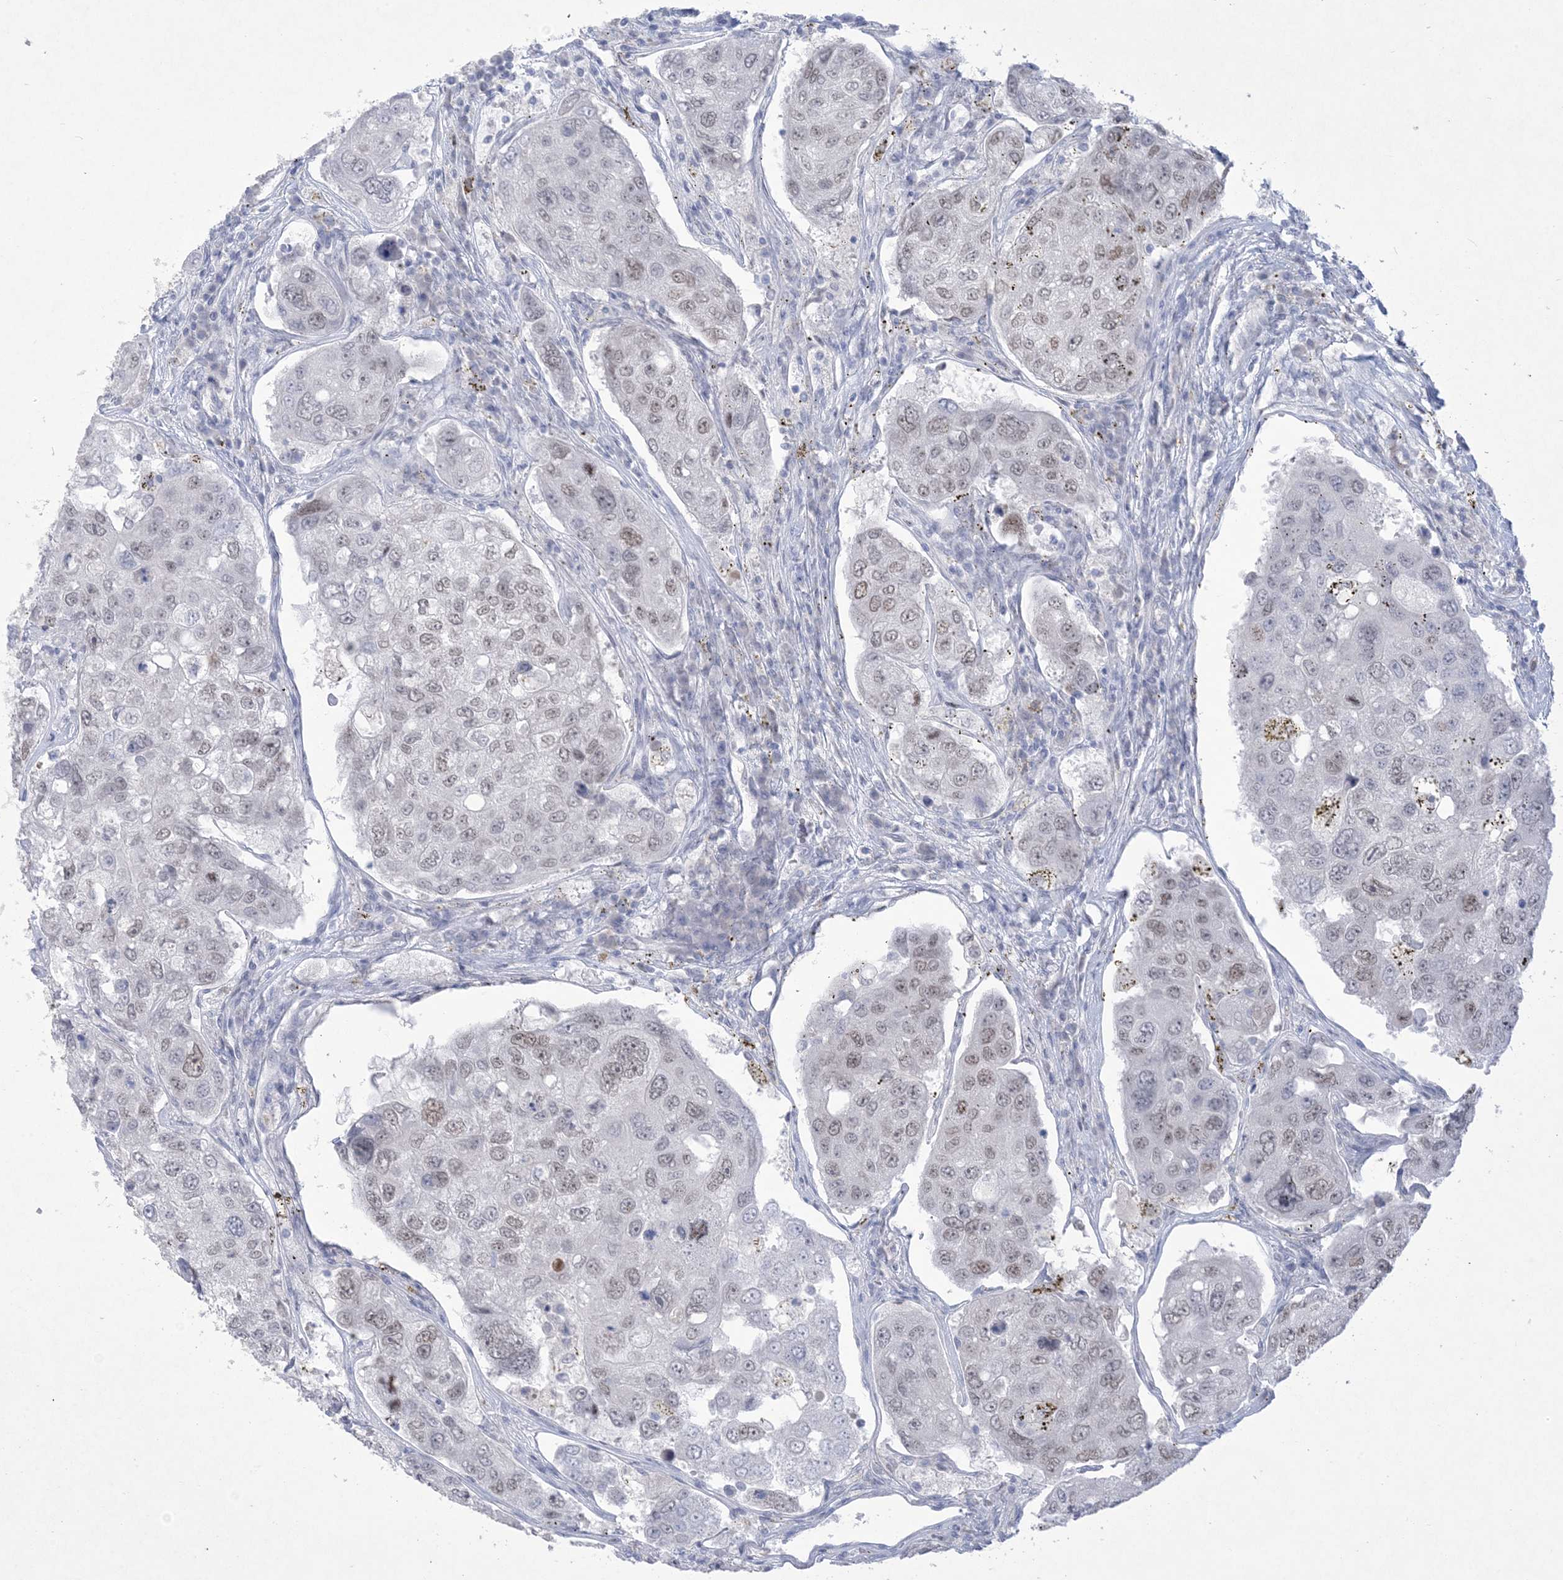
{"staining": {"intensity": "weak", "quantity": "<25%", "location": "nuclear"}, "tissue": "urothelial cancer", "cell_type": "Tumor cells", "image_type": "cancer", "snomed": [{"axis": "morphology", "description": "Urothelial carcinoma, High grade"}, {"axis": "topography", "description": "Lymph node"}, {"axis": "topography", "description": "Urinary bladder"}], "caption": "An image of urothelial cancer stained for a protein reveals no brown staining in tumor cells.", "gene": "HOMEZ", "patient": {"sex": "male", "age": 51}}